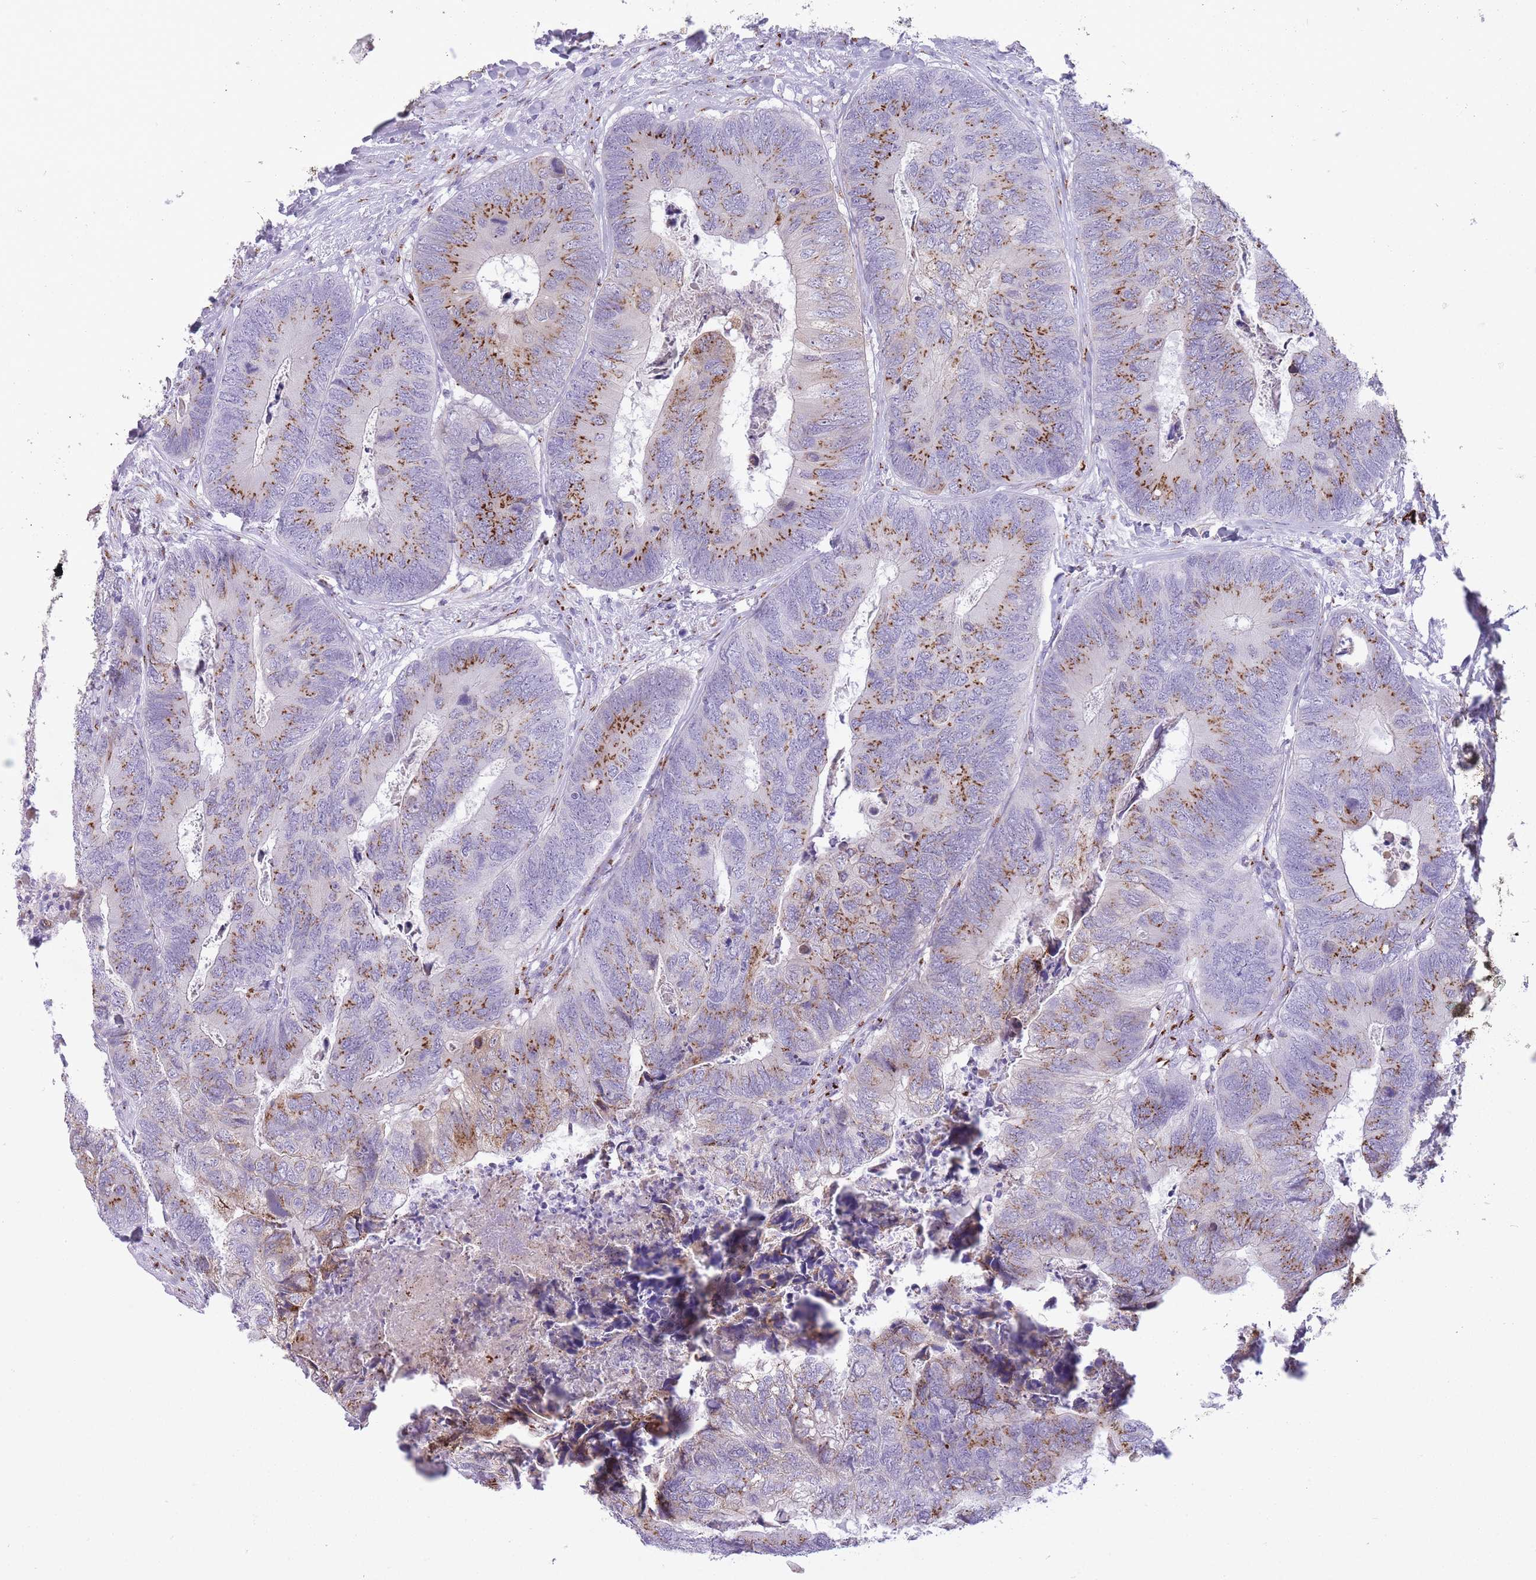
{"staining": {"intensity": "moderate", "quantity": ">75%", "location": "cytoplasmic/membranous"}, "tissue": "colorectal cancer", "cell_type": "Tumor cells", "image_type": "cancer", "snomed": [{"axis": "morphology", "description": "Adenocarcinoma, NOS"}, {"axis": "topography", "description": "Colon"}], "caption": "Immunohistochemical staining of human adenocarcinoma (colorectal) reveals moderate cytoplasmic/membranous protein positivity in about >75% of tumor cells.", "gene": "B4GALT2", "patient": {"sex": "female", "age": 67}}